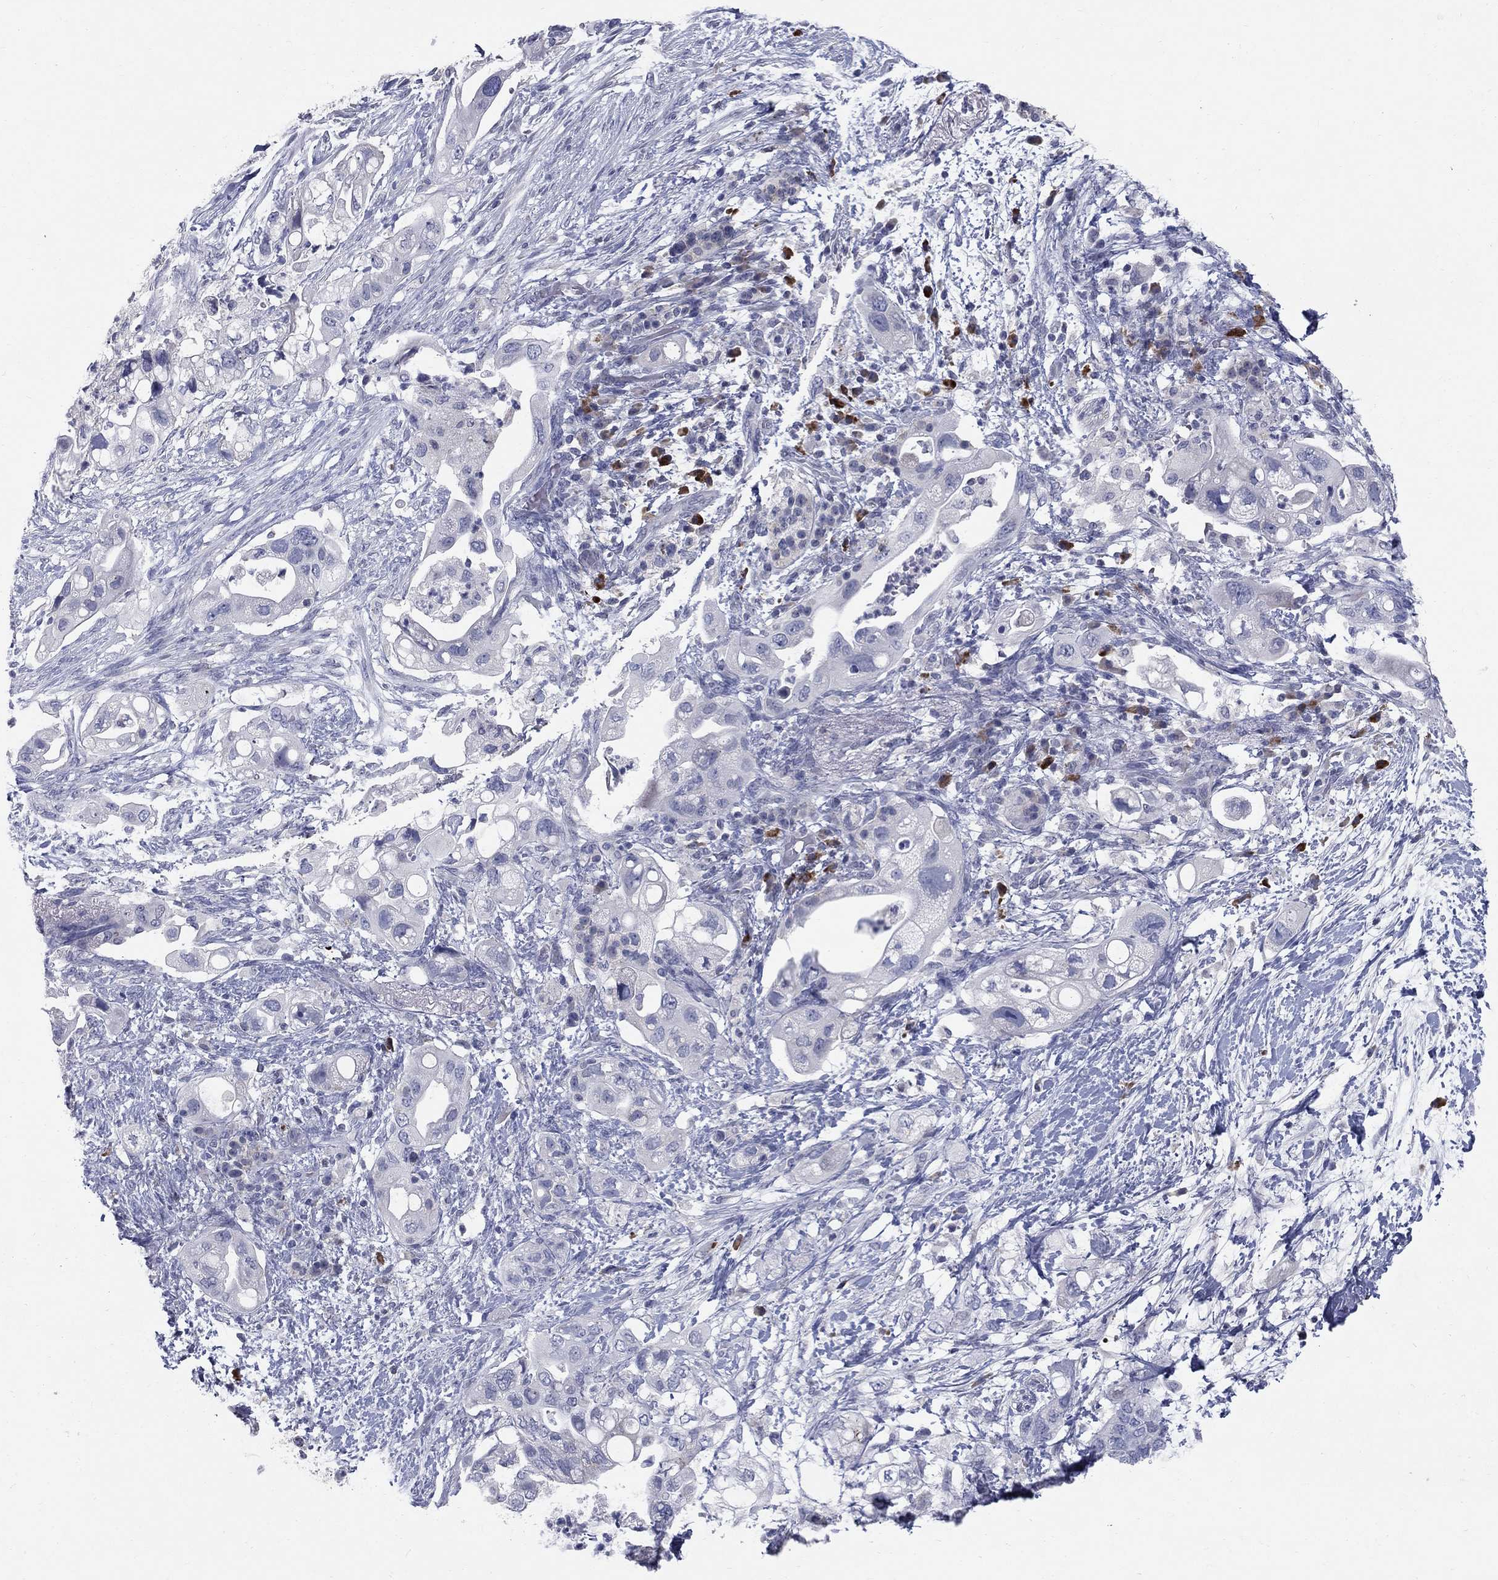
{"staining": {"intensity": "negative", "quantity": "none", "location": "none"}, "tissue": "pancreatic cancer", "cell_type": "Tumor cells", "image_type": "cancer", "snomed": [{"axis": "morphology", "description": "Adenocarcinoma, NOS"}, {"axis": "topography", "description": "Pancreas"}], "caption": "IHC of pancreatic adenocarcinoma exhibits no positivity in tumor cells. Nuclei are stained in blue.", "gene": "NTRK2", "patient": {"sex": "female", "age": 72}}